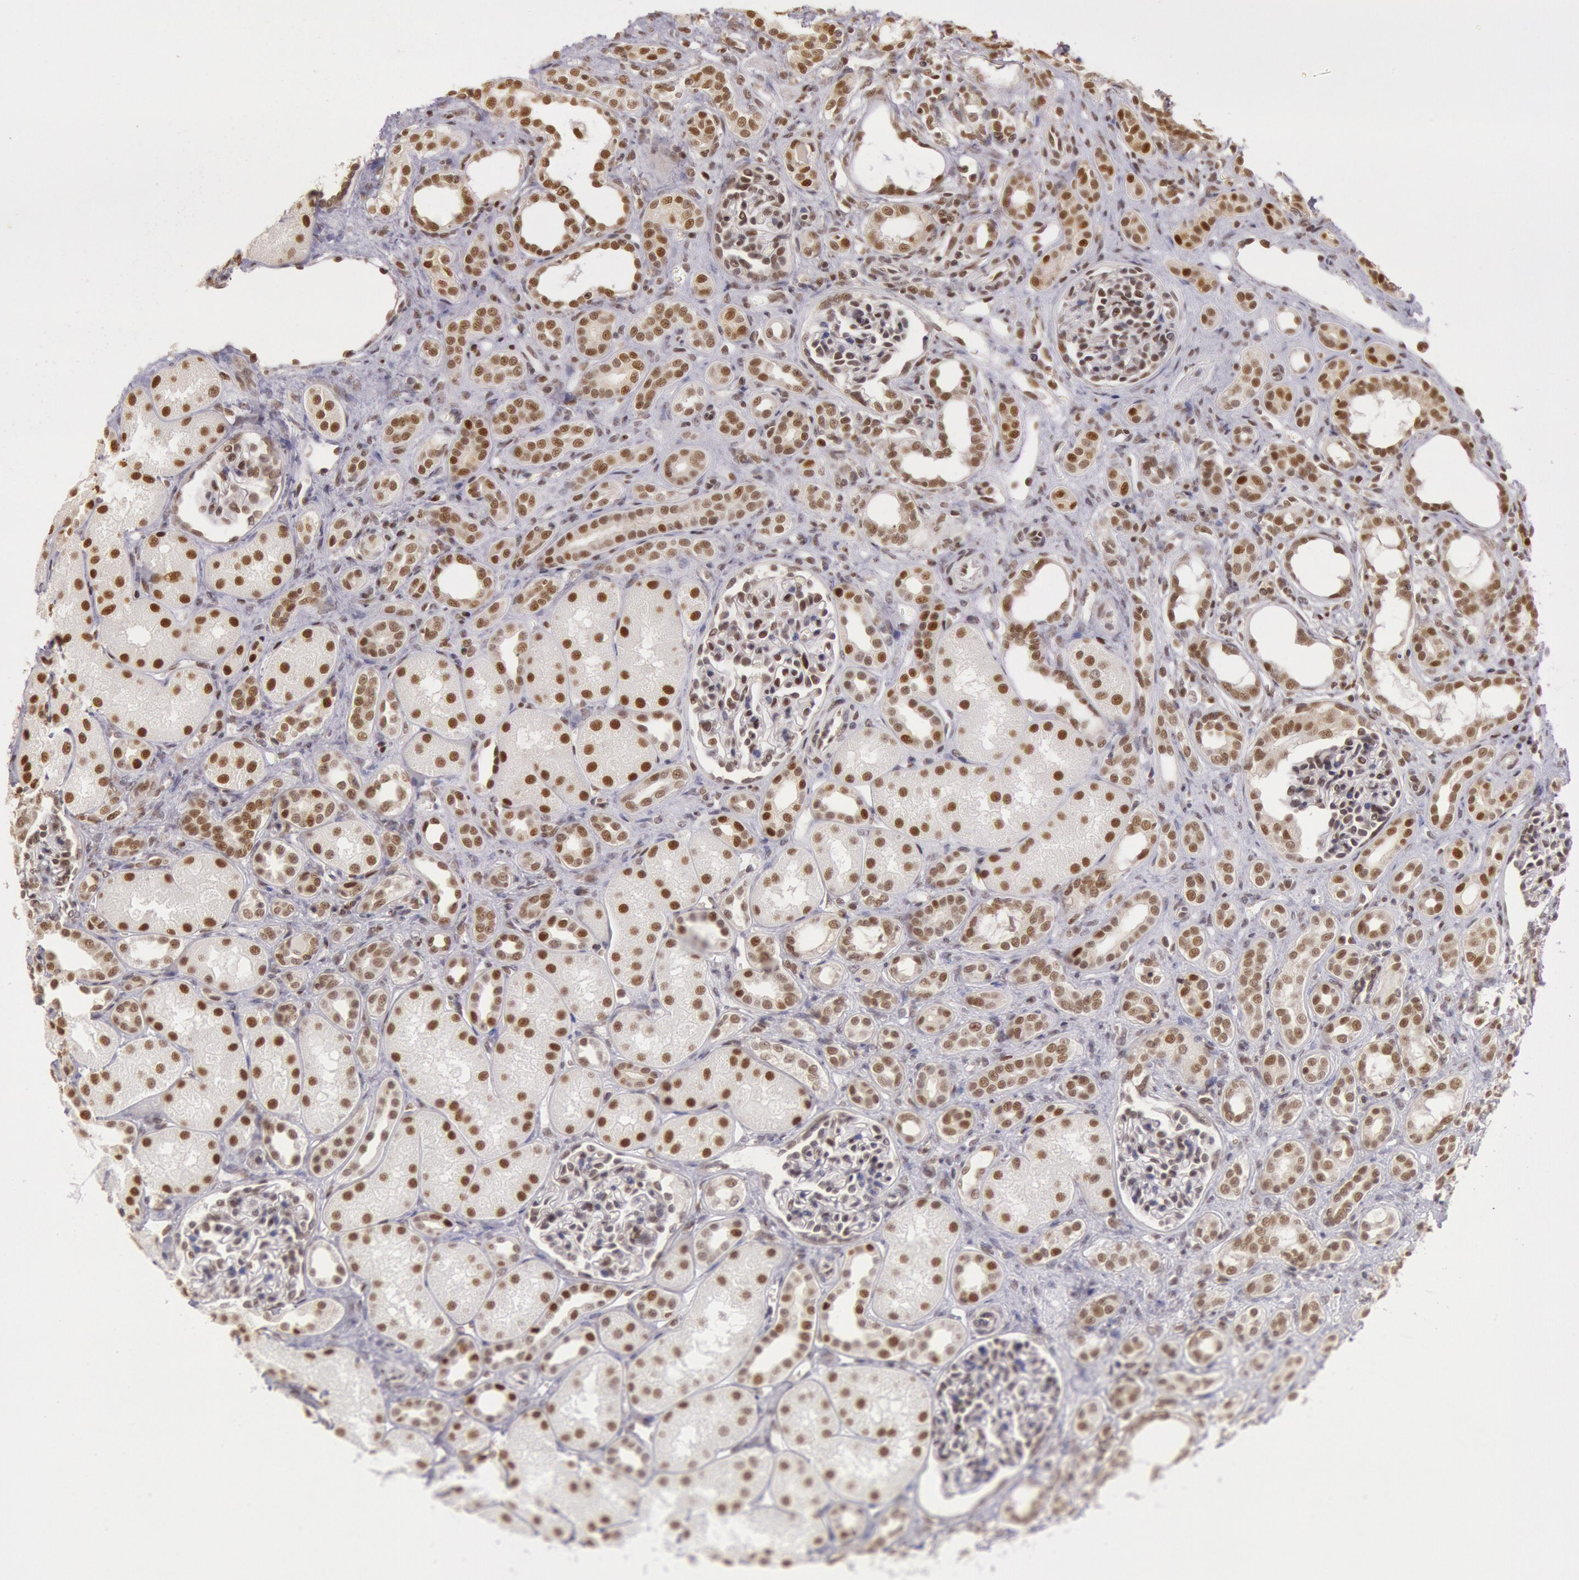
{"staining": {"intensity": "moderate", "quantity": "25%-75%", "location": "nuclear"}, "tissue": "kidney", "cell_type": "Cells in glomeruli", "image_type": "normal", "snomed": [{"axis": "morphology", "description": "Normal tissue, NOS"}, {"axis": "topography", "description": "Kidney"}], "caption": "A medium amount of moderate nuclear positivity is appreciated in about 25%-75% of cells in glomeruli in unremarkable kidney. (Brightfield microscopy of DAB IHC at high magnification).", "gene": "ESS2", "patient": {"sex": "male", "age": 7}}